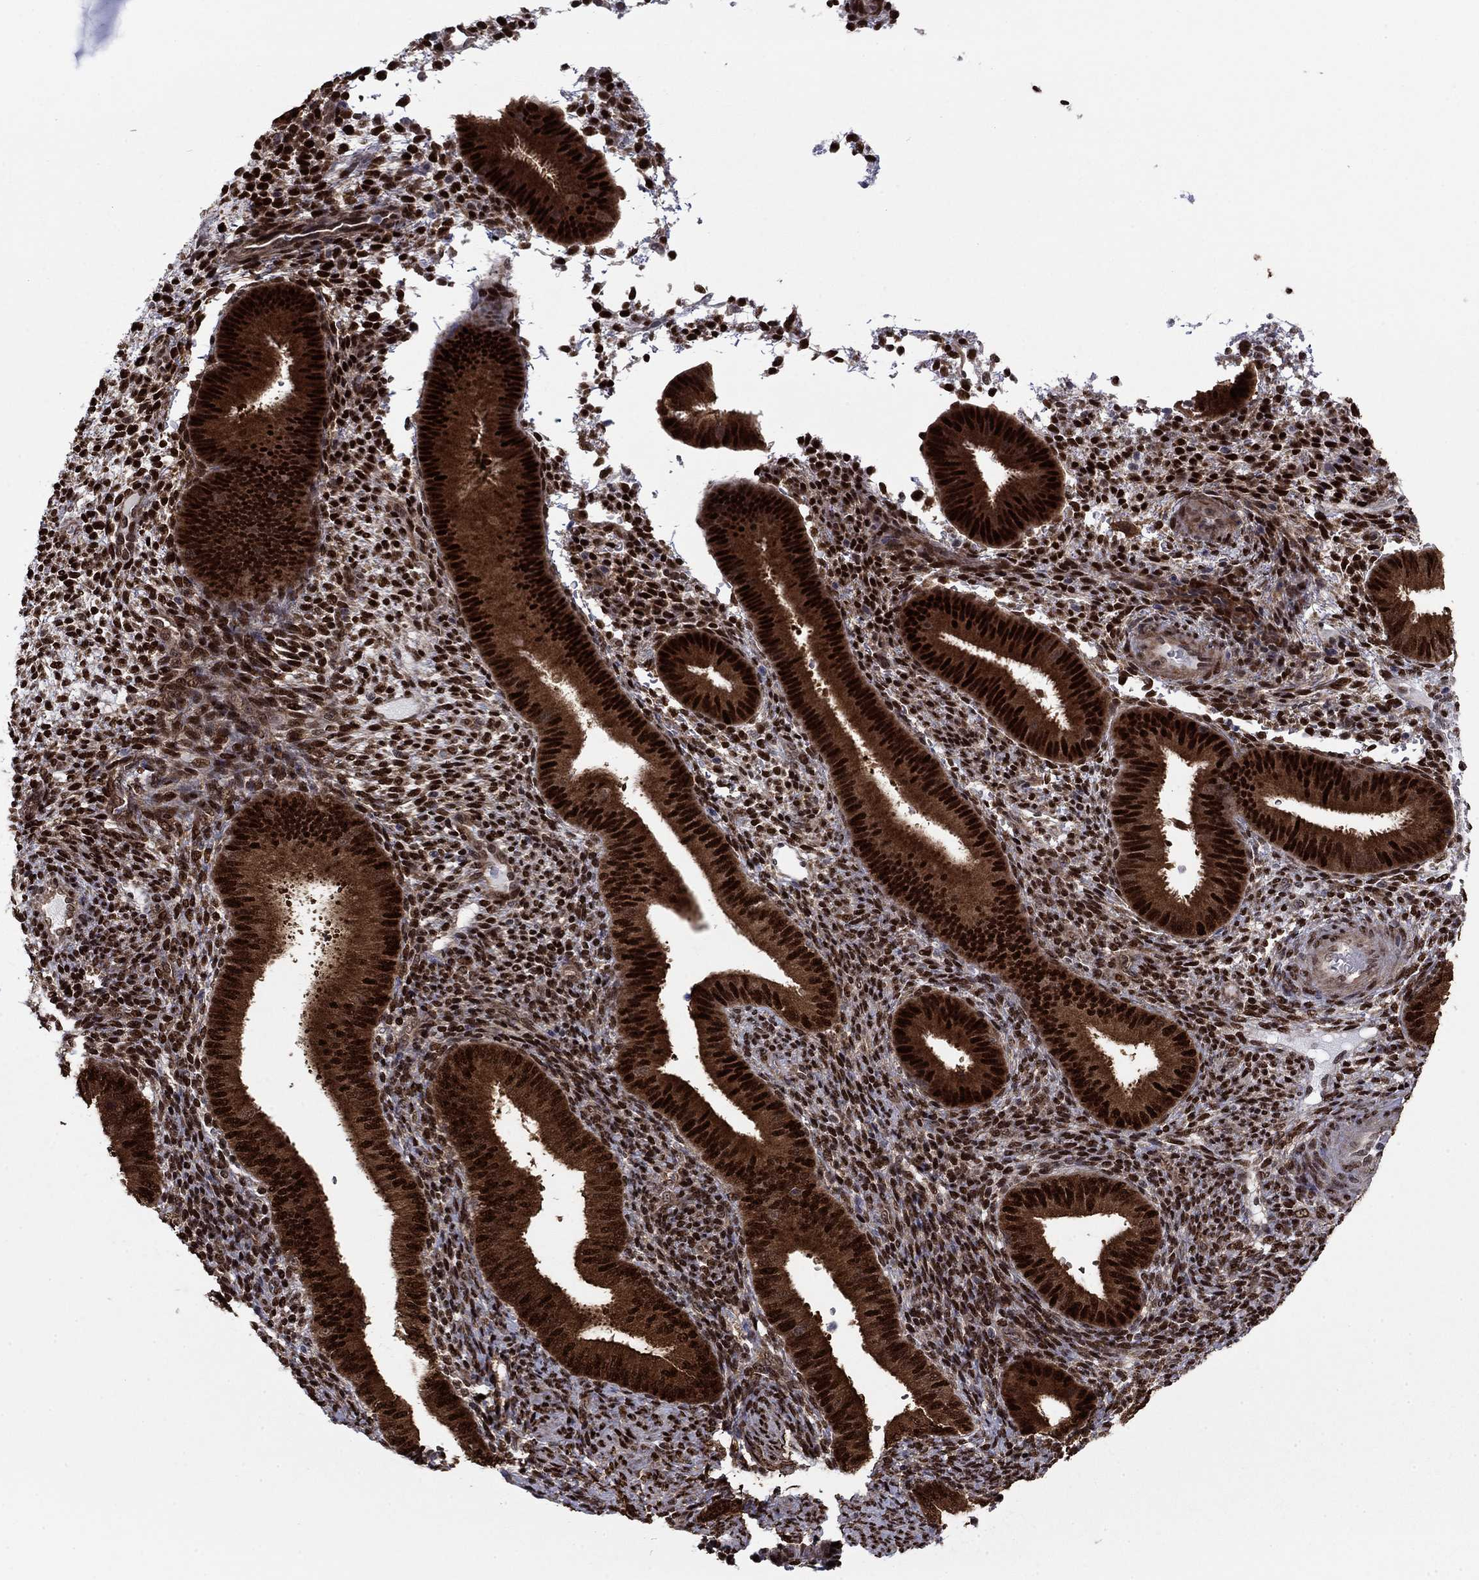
{"staining": {"intensity": "strong", "quantity": ">75%", "location": "nuclear"}, "tissue": "endometrium", "cell_type": "Cells in endometrial stroma", "image_type": "normal", "snomed": [{"axis": "morphology", "description": "Normal tissue, NOS"}, {"axis": "topography", "description": "Endometrium"}], "caption": "High-magnification brightfield microscopy of normal endometrium stained with DAB (brown) and counterstained with hematoxylin (blue). cells in endometrial stroma exhibit strong nuclear positivity is present in about>75% of cells.", "gene": "FKBP4", "patient": {"sex": "female", "age": 39}}